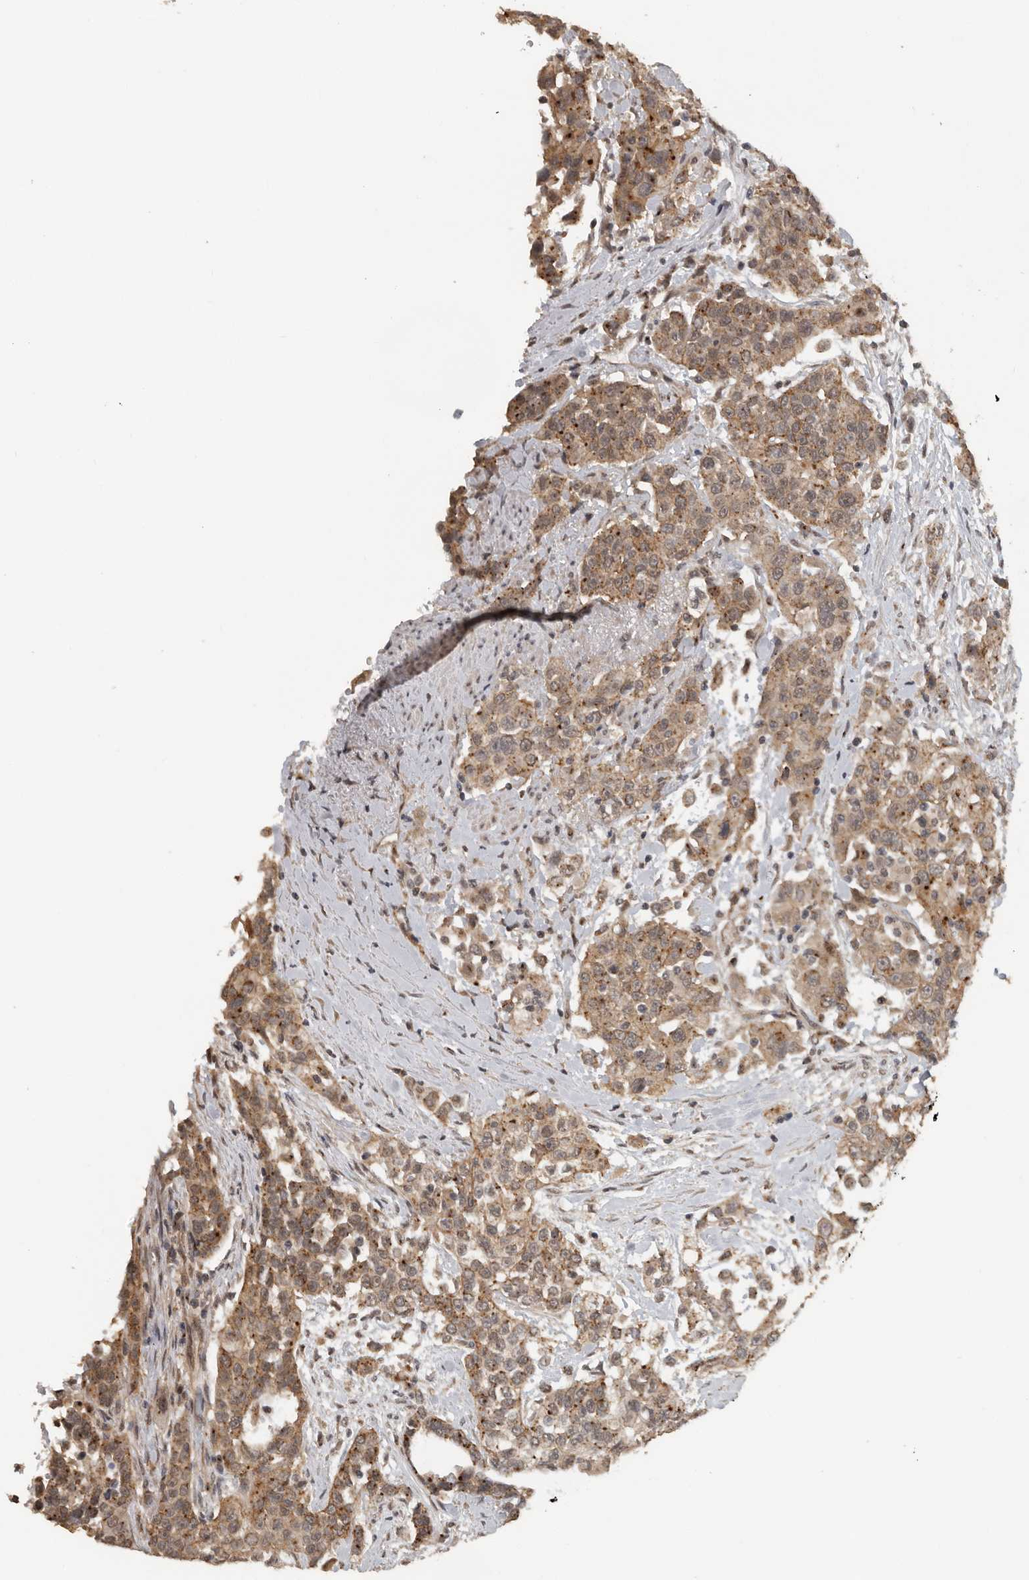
{"staining": {"intensity": "moderate", "quantity": ">75%", "location": "cytoplasmic/membranous"}, "tissue": "urothelial cancer", "cell_type": "Tumor cells", "image_type": "cancer", "snomed": [{"axis": "morphology", "description": "Urothelial carcinoma, High grade"}, {"axis": "topography", "description": "Urinary bladder"}], "caption": "Brown immunohistochemical staining in urothelial cancer exhibits moderate cytoplasmic/membranous positivity in about >75% of tumor cells. The staining was performed using DAB (3,3'-diaminobenzidine), with brown indicating positive protein expression. Nuclei are stained blue with hematoxylin.", "gene": "CEP350", "patient": {"sex": "female", "age": 80}}